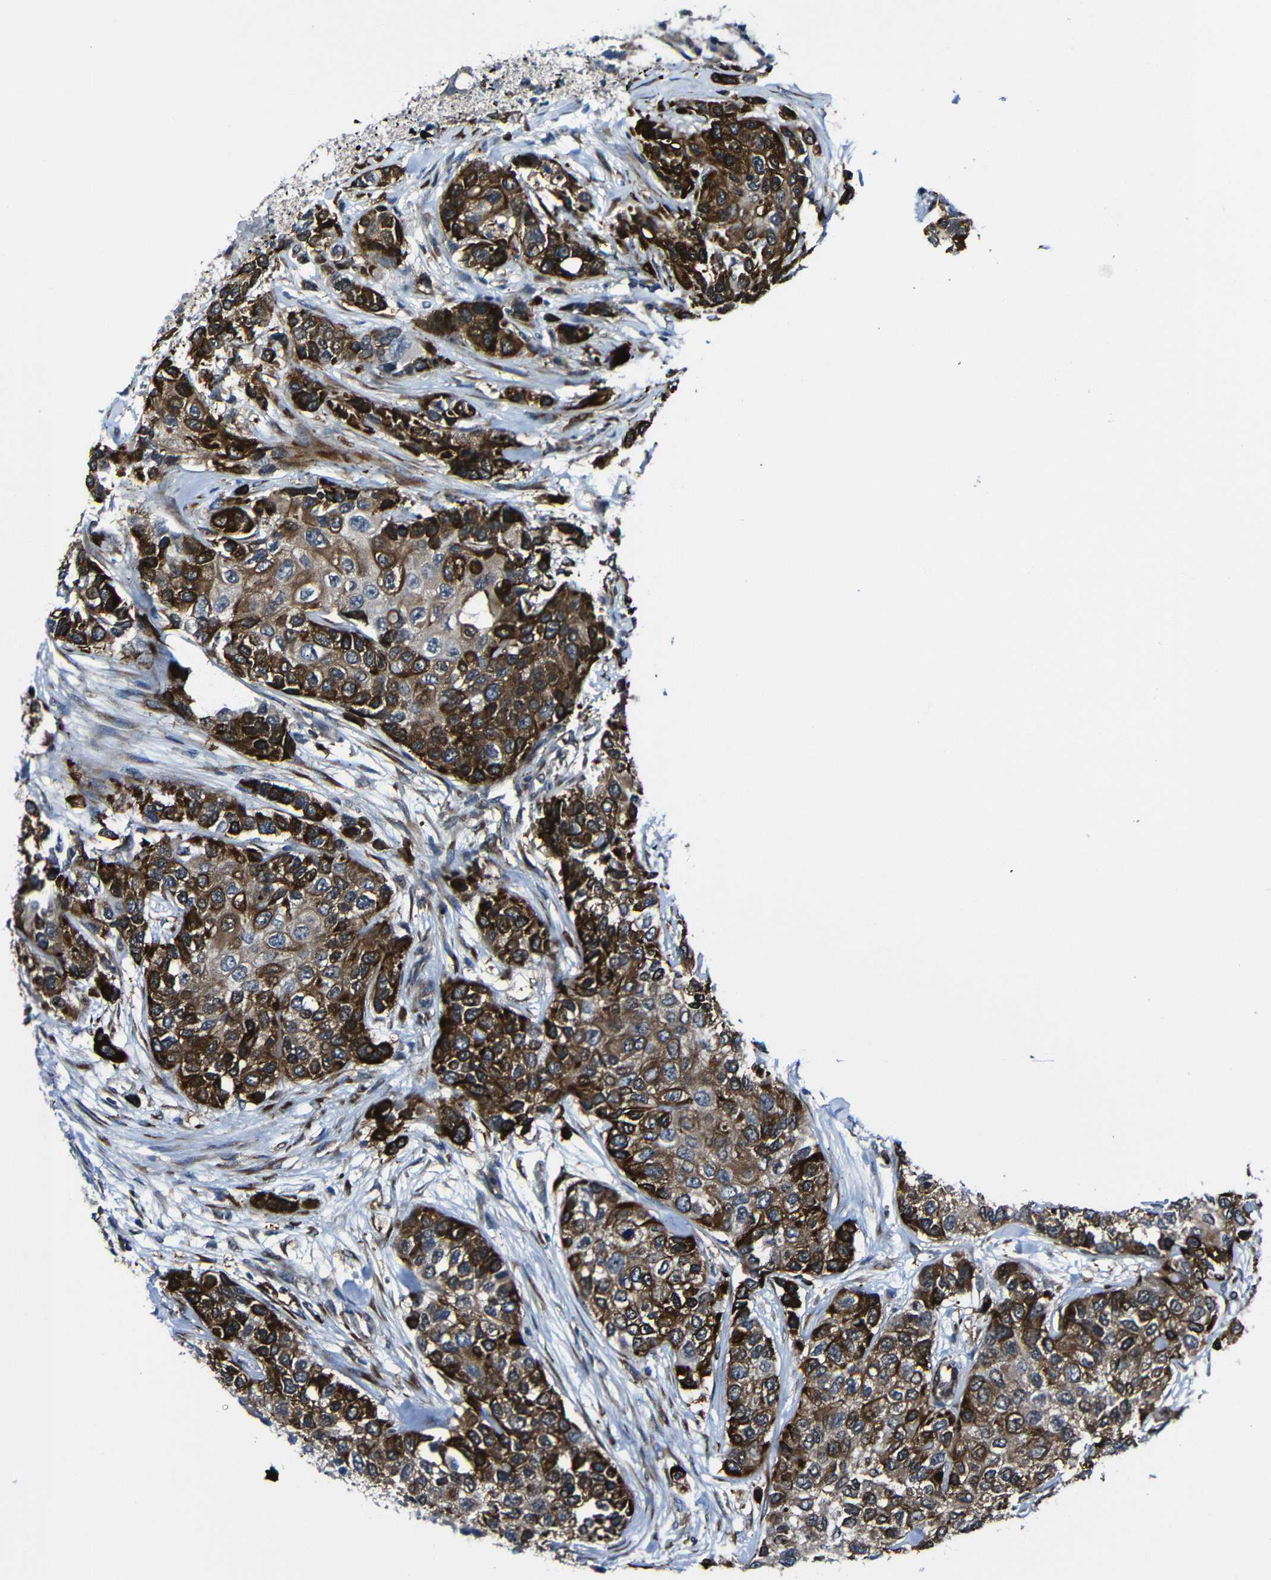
{"staining": {"intensity": "strong", "quantity": ">75%", "location": "cytoplasmic/membranous"}, "tissue": "urothelial cancer", "cell_type": "Tumor cells", "image_type": "cancer", "snomed": [{"axis": "morphology", "description": "Urothelial carcinoma, High grade"}, {"axis": "topography", "description": "Urinary bladder"}], "caption": "Strong cytoplasmic/membranous protein staining is appreciated in approximately >75% of tumor cells in high-grade urothelial carcinoma.", "gene": "KIAA0513", "patient": {"sex": "female", "age": 56}}